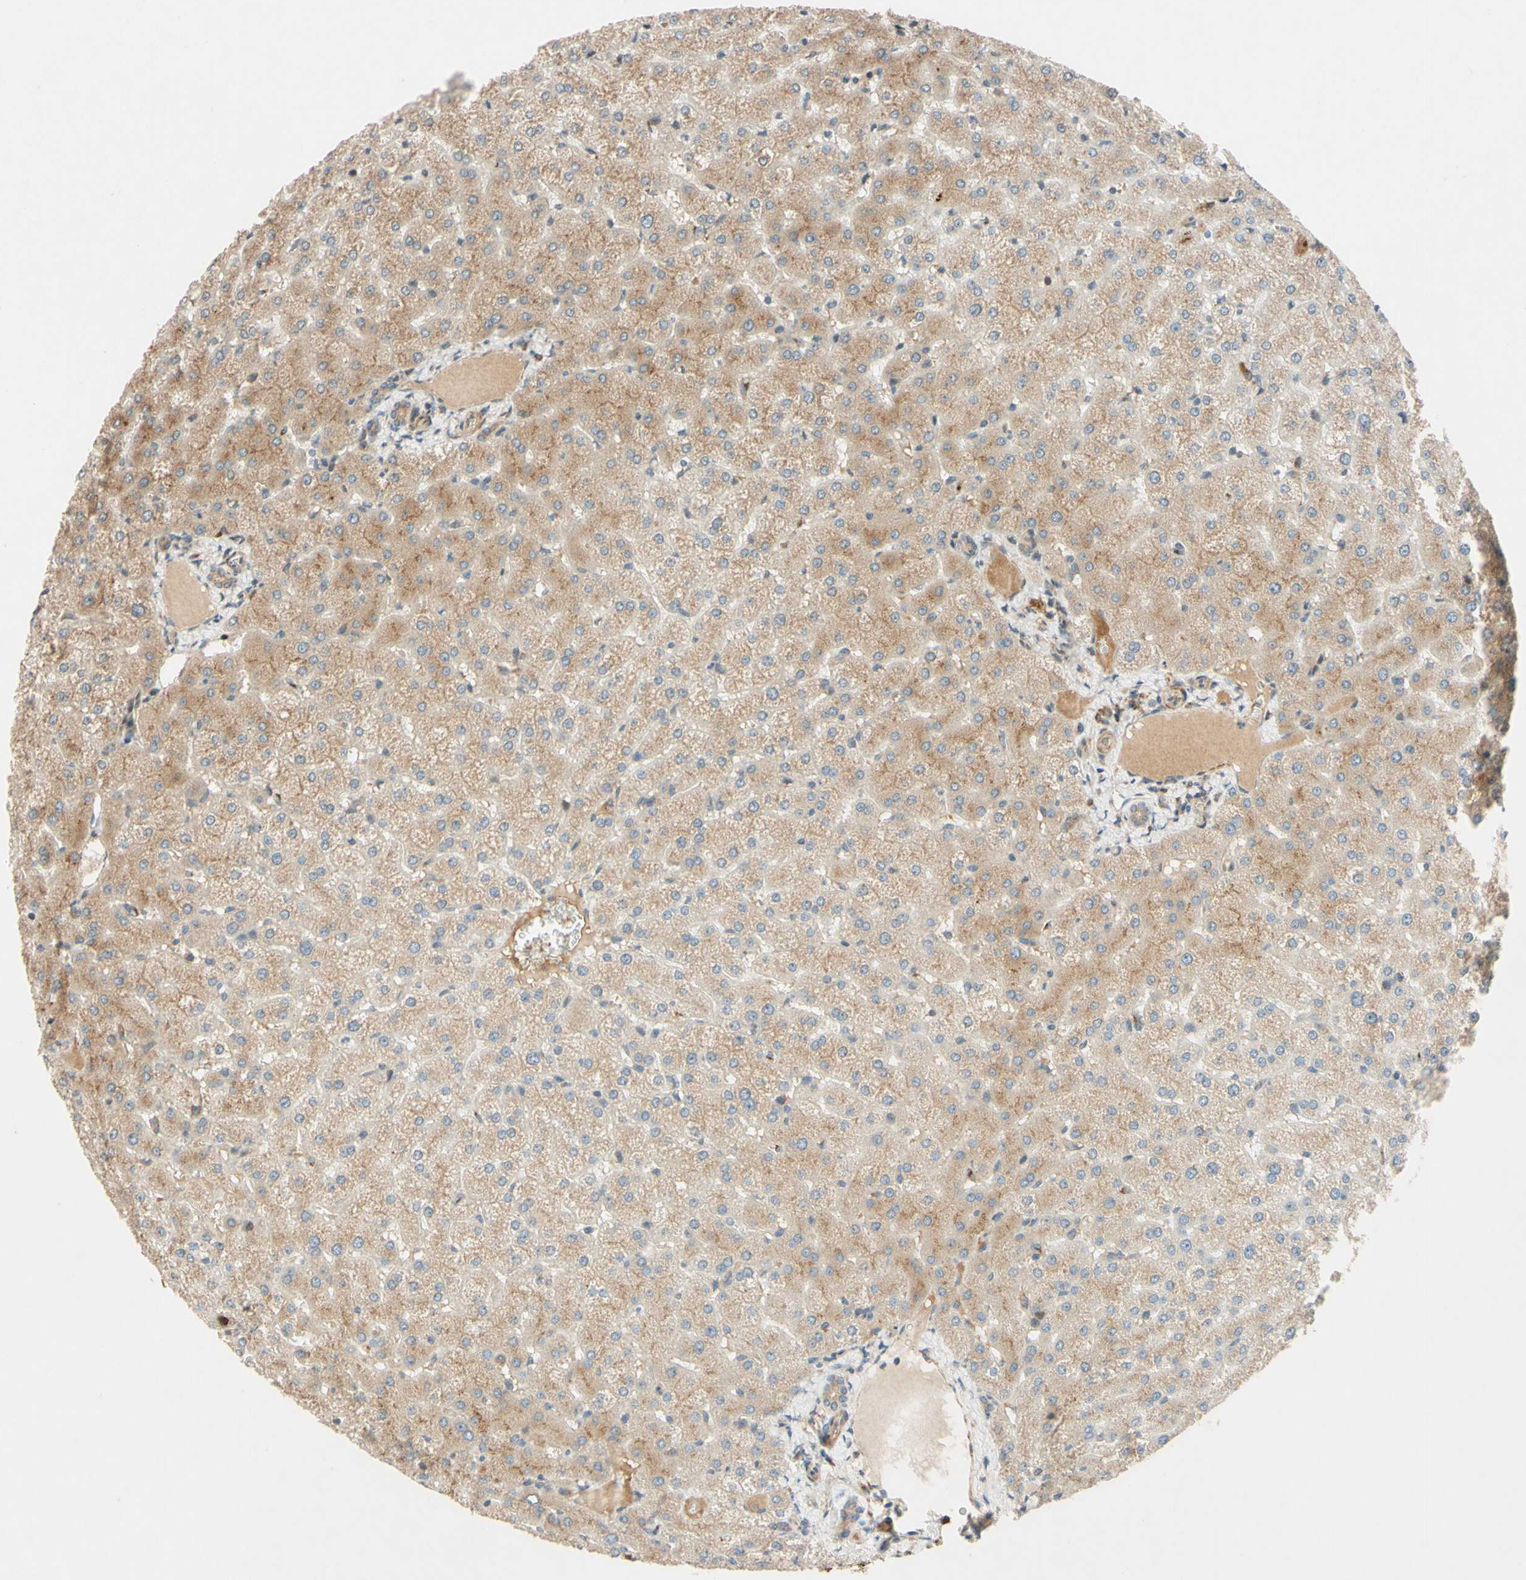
{"staining": {"intensity": "weak", "quantity": ">75%", "location": "cytoplasmic/membranous"}, "tissue": "liver", "cell_type": "Cholangiocytes", "image_type": "normal", "snomed": [{"axis": "morphology", "description": "Normal tissue, NOS"}, {"axis": "topography", "description": "Liver"}], "caption": "The immunohistochemical stain labels weak cytoplasmic/membranous staining in cholangiocytes of benign liver. The protein of interest is shown in brown color, while the nuclei are stained blue.", "gene": "PTPRU", "patient": {"sex": "female", "age": 32}}